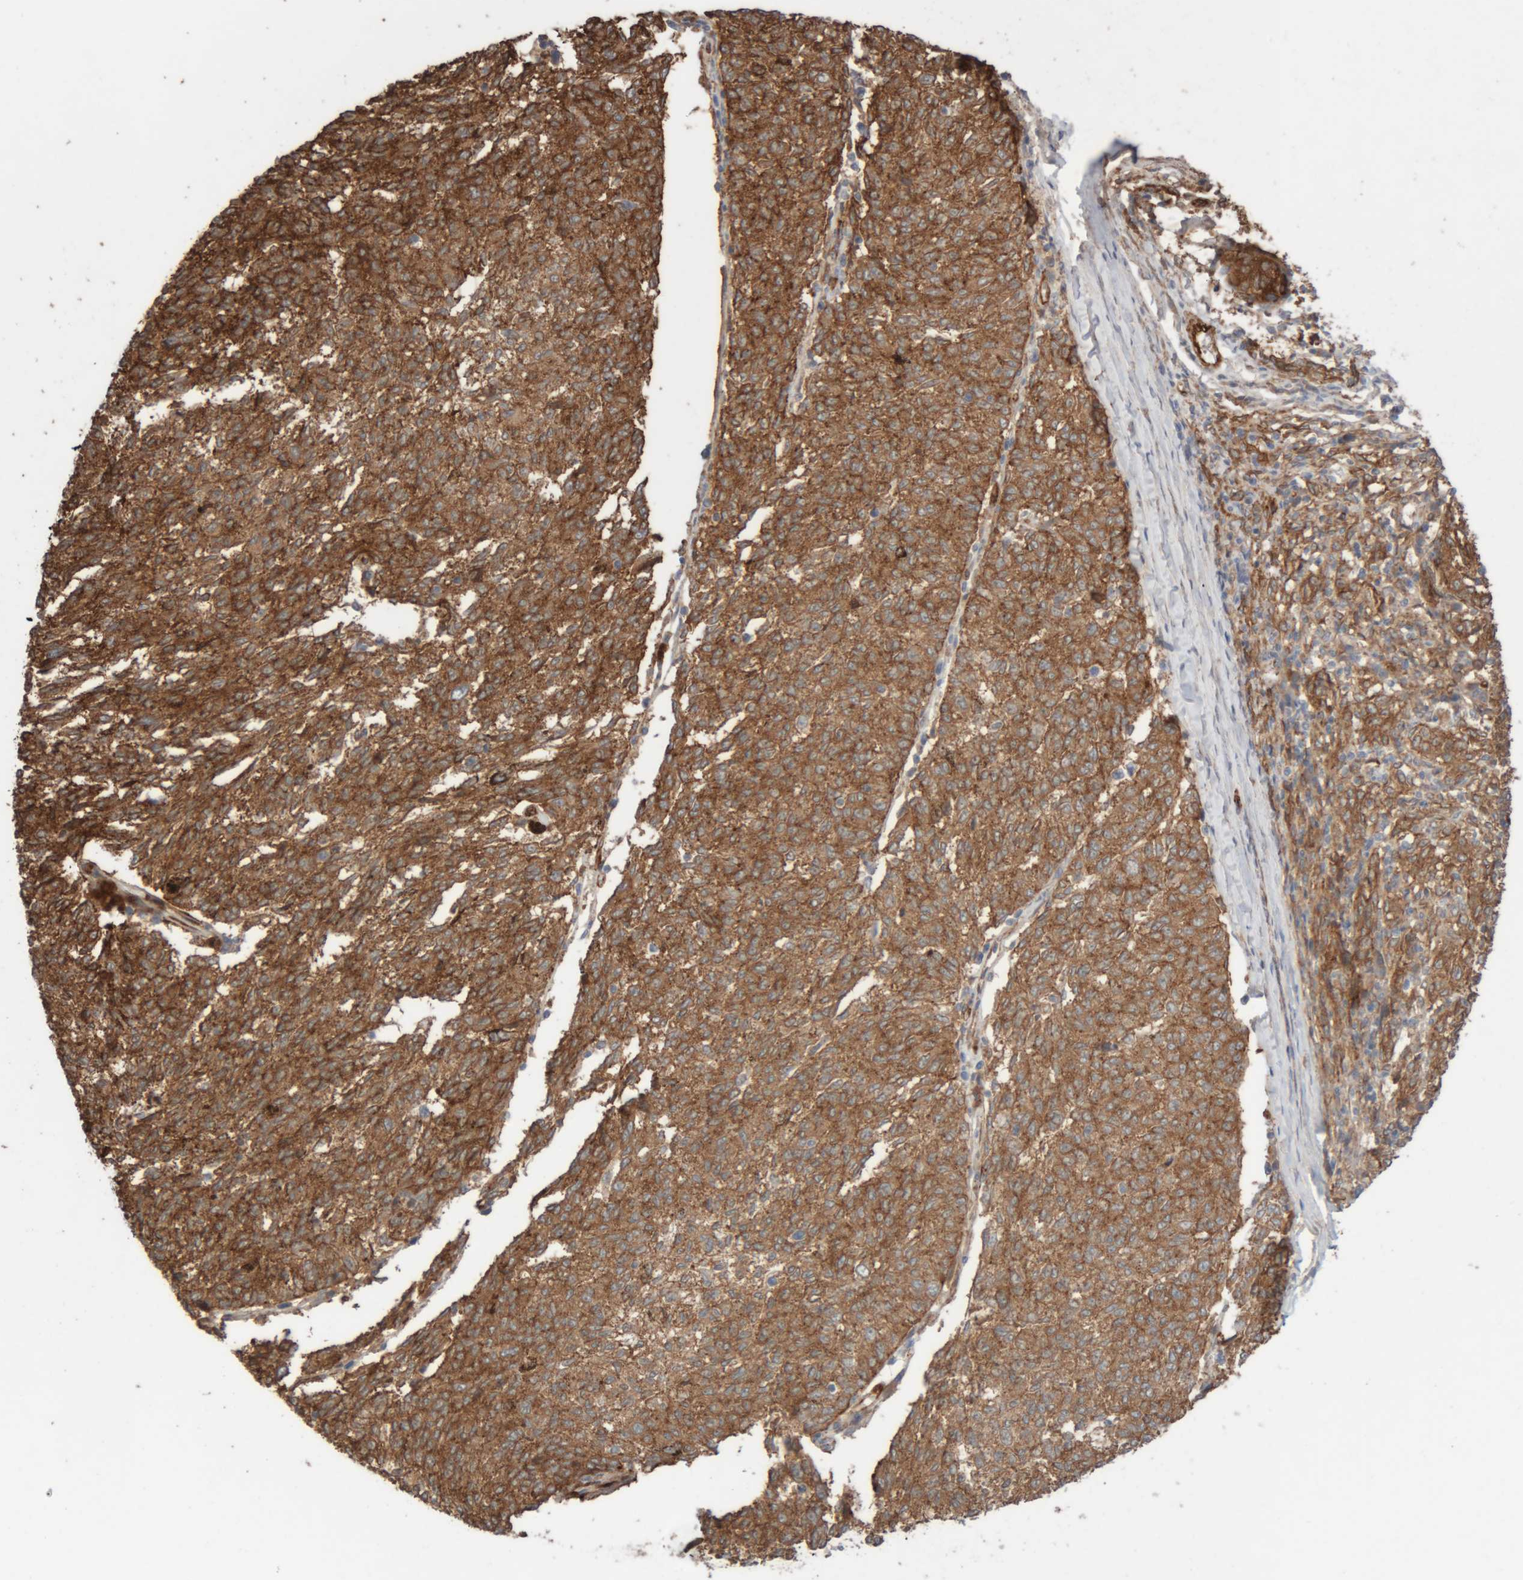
{"staining": {"intensity": "moderate", "quantity": ">75%", "location": "cytoplasmic/membranous"}, "tissue": "melanoma", "cell_type": "Tumor cells", "image_type": "cancer", "snomed": [{"axis": "morphology", "description": "Malignant melanoma, NOS"}, {"axis": "topography", "description": "Skin"}], "caption": "An image showing moderate cytoplasmic/membranous expression in about >75% of tumor cells in melanoma, as visualized by brown immunohistochemical staining.", "gene": "RAB32", "patient": {"sex": "female", "age": 72}}